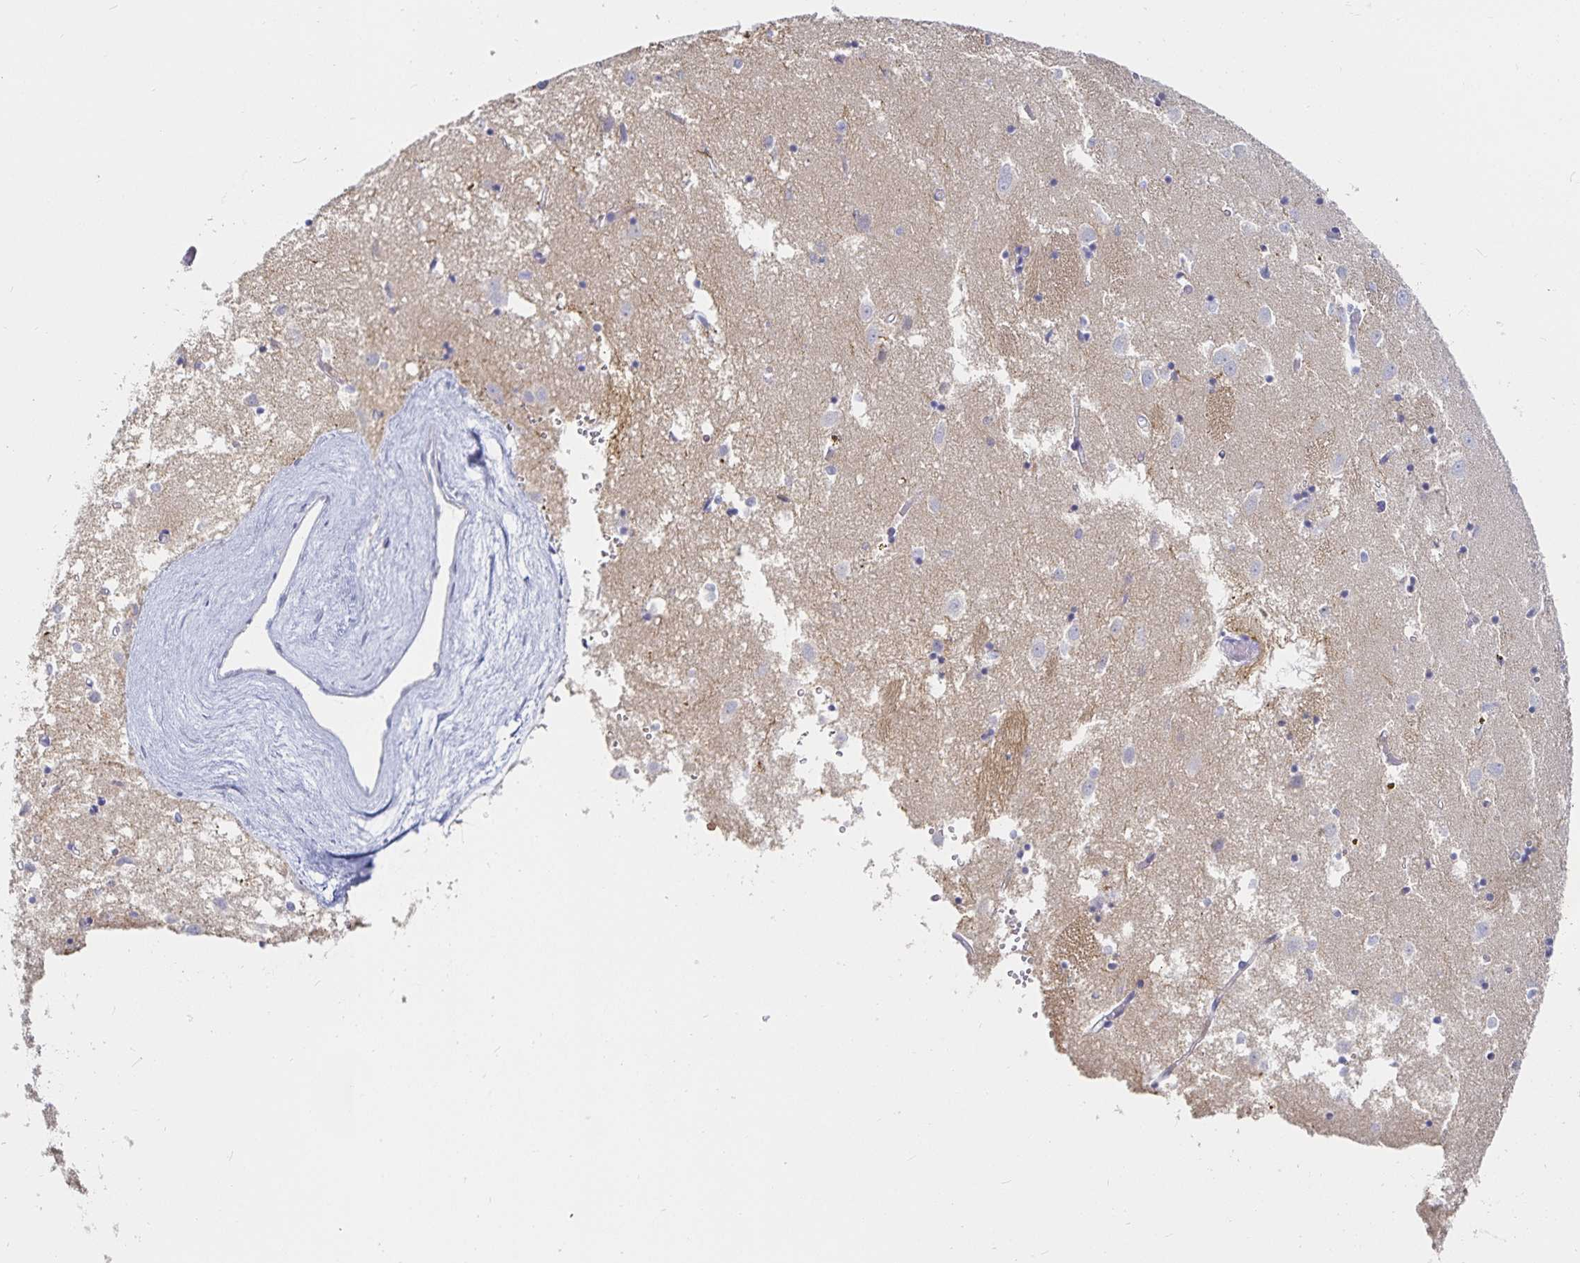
{"staining": {"intensity": "negative", "quantity": "none", "location": "none"}, "tissue": "caudate", "cell_type": "Glial cells", "image_type": "normal", "snomed": [{"axis": "morphology", "description": "Normal tissue, NOS"}, {"axis": "topography", "description": "Lateral ventricle wall"}], "caption": "The histopathology image shows no staining of glial cells in unremarkable caudate.", "gene": "SFTPA1", "patient": {"sex": "male", "age": 70}}